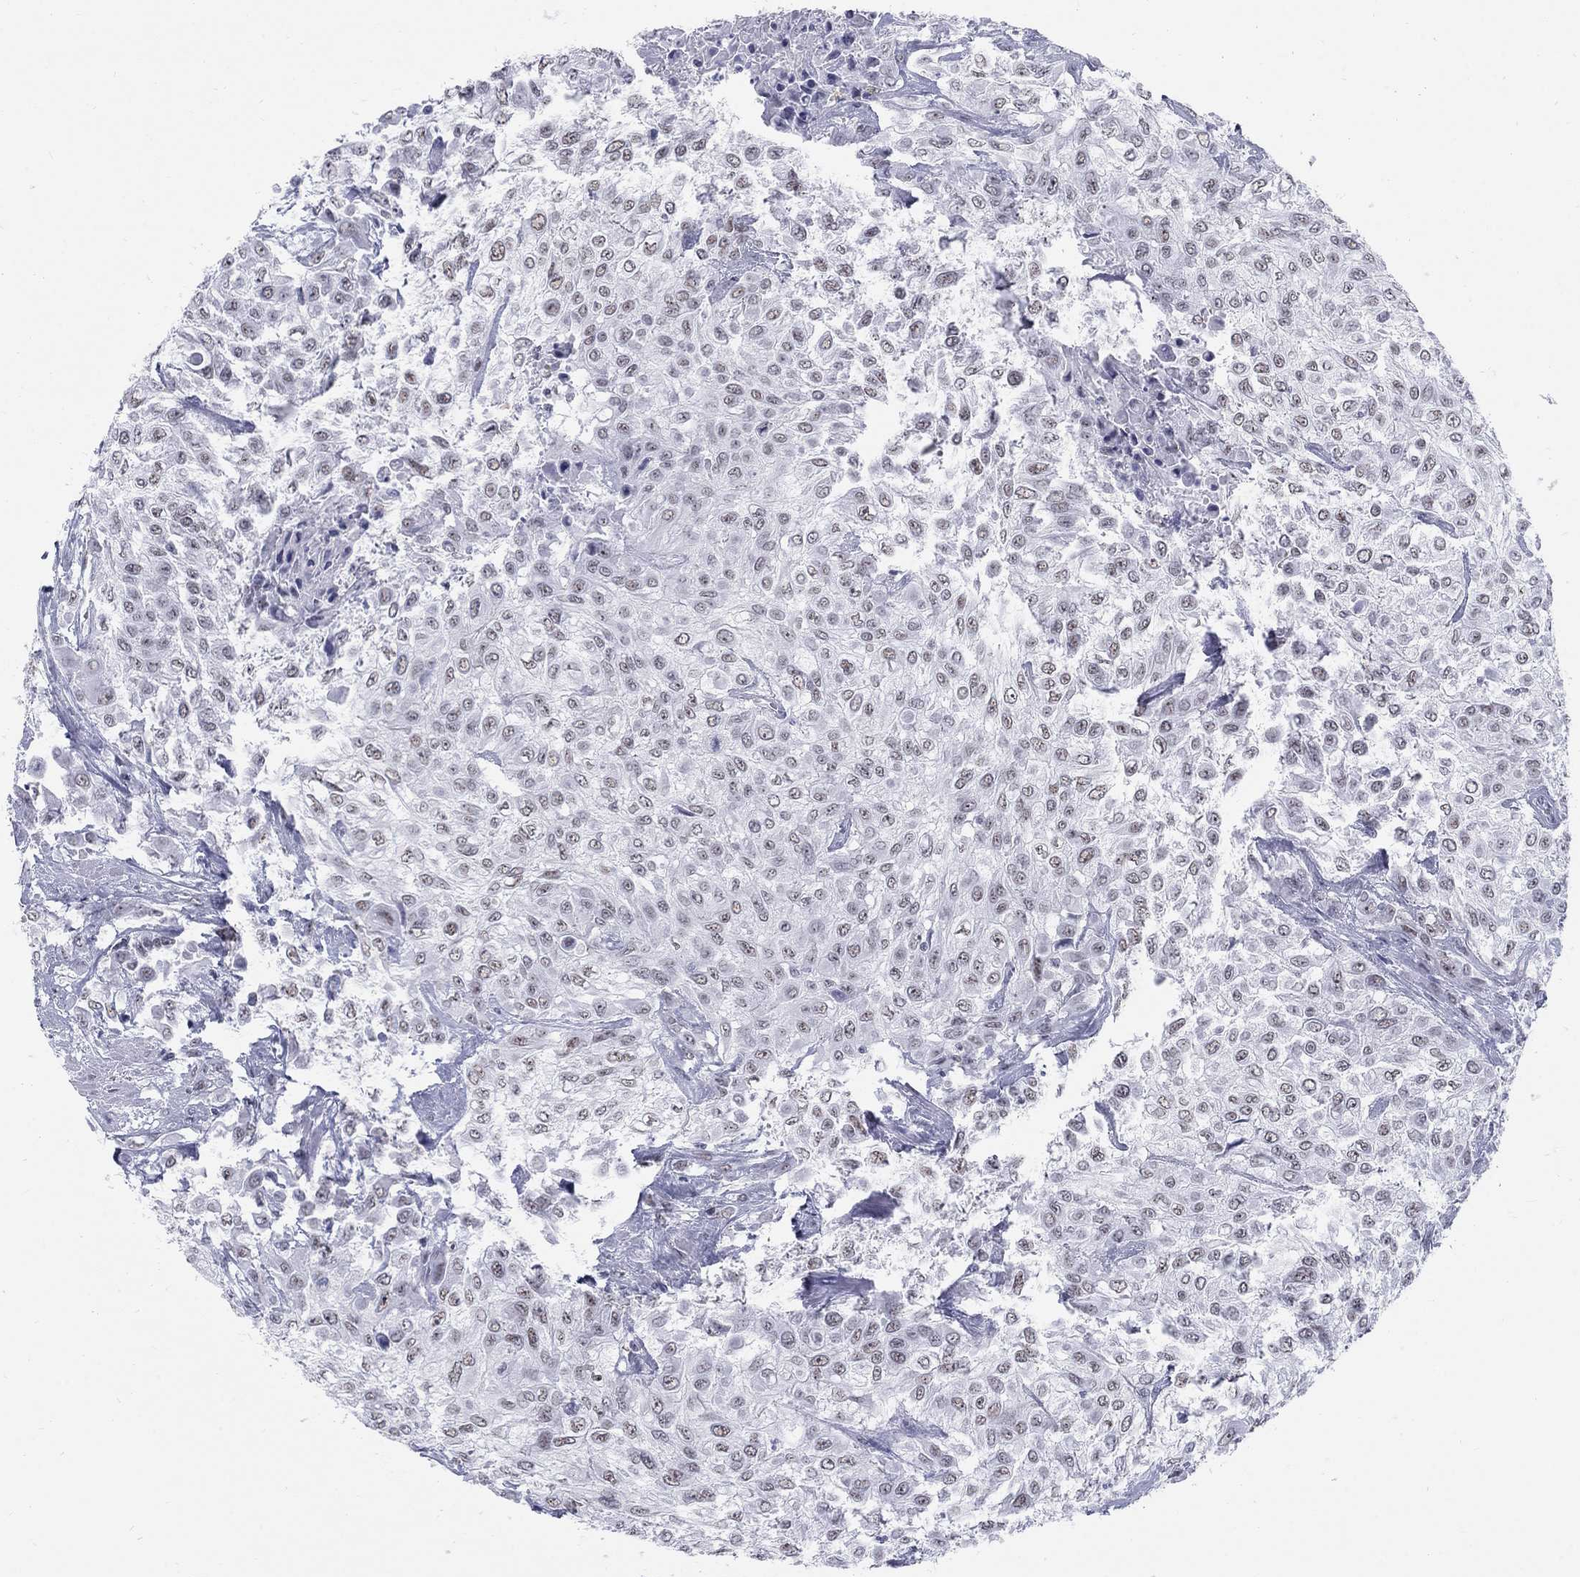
{"staining": {"intensity": "weak", "quantity": "<25%", "location": "nuclear"}, "tissue": "urothelial cancer", "cell_type": "Tumor cells", "image_type": "cancer", "snomed": [{"axis": "morphology", "description": "Urothelial carcinoma, High grade"}, {"axis": "topography", "description": "Urinary bladder"}], "caption": "DAB immunohistochemical staining of human urothelial carcinoma (high-grade) displays no significant positivity in tumor cells.", "gene": "DMTN", "patient": {"sex": "male", "age": 57}}